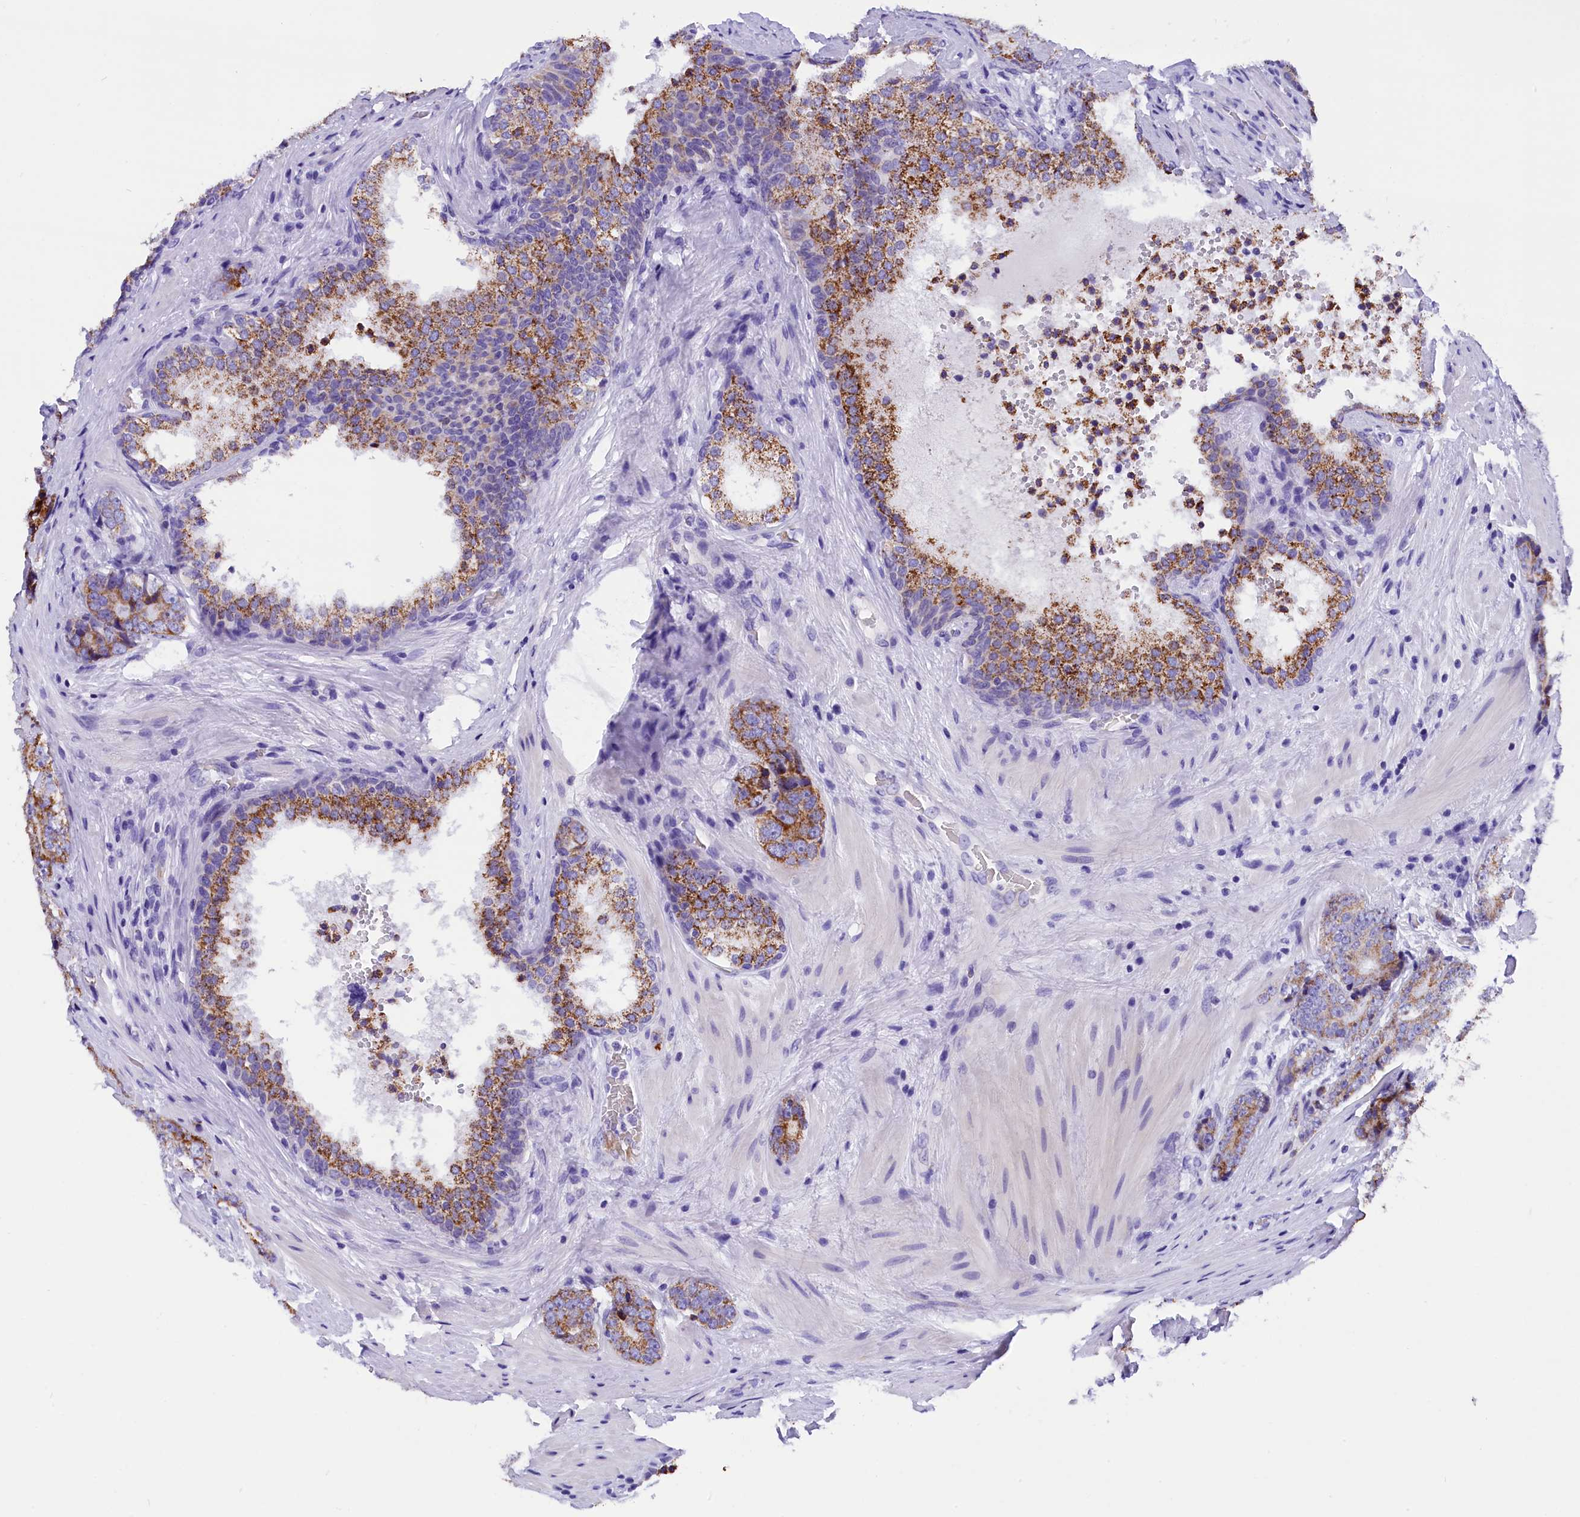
{"staining": {"intensity": "moderate", "quantity": ">75%", "location": "cytoplasmic/membranous"}, "tissue": "prostate cancer", "cell_type": "Tumor cells", "image_type": "cancer", "snomed": [{"axis": "morphology", "description": "Adenocarcinoma, High grade"}, {"axis": "topography", "description": "Prostate"}], "caption": "Immunohistochemical staining of prostate adenocarcinoma (high-grade) shows medium levels of moderate cytoplasmic/membranous protein expression in approximately >75% of tumor cells. The staining was performed using DAB, with brown indicating positive protein expression. Nuclei are stained blue with hematoxylin.", "gene": "ABAT", "patient": {"sex": "male", "age": 56}}